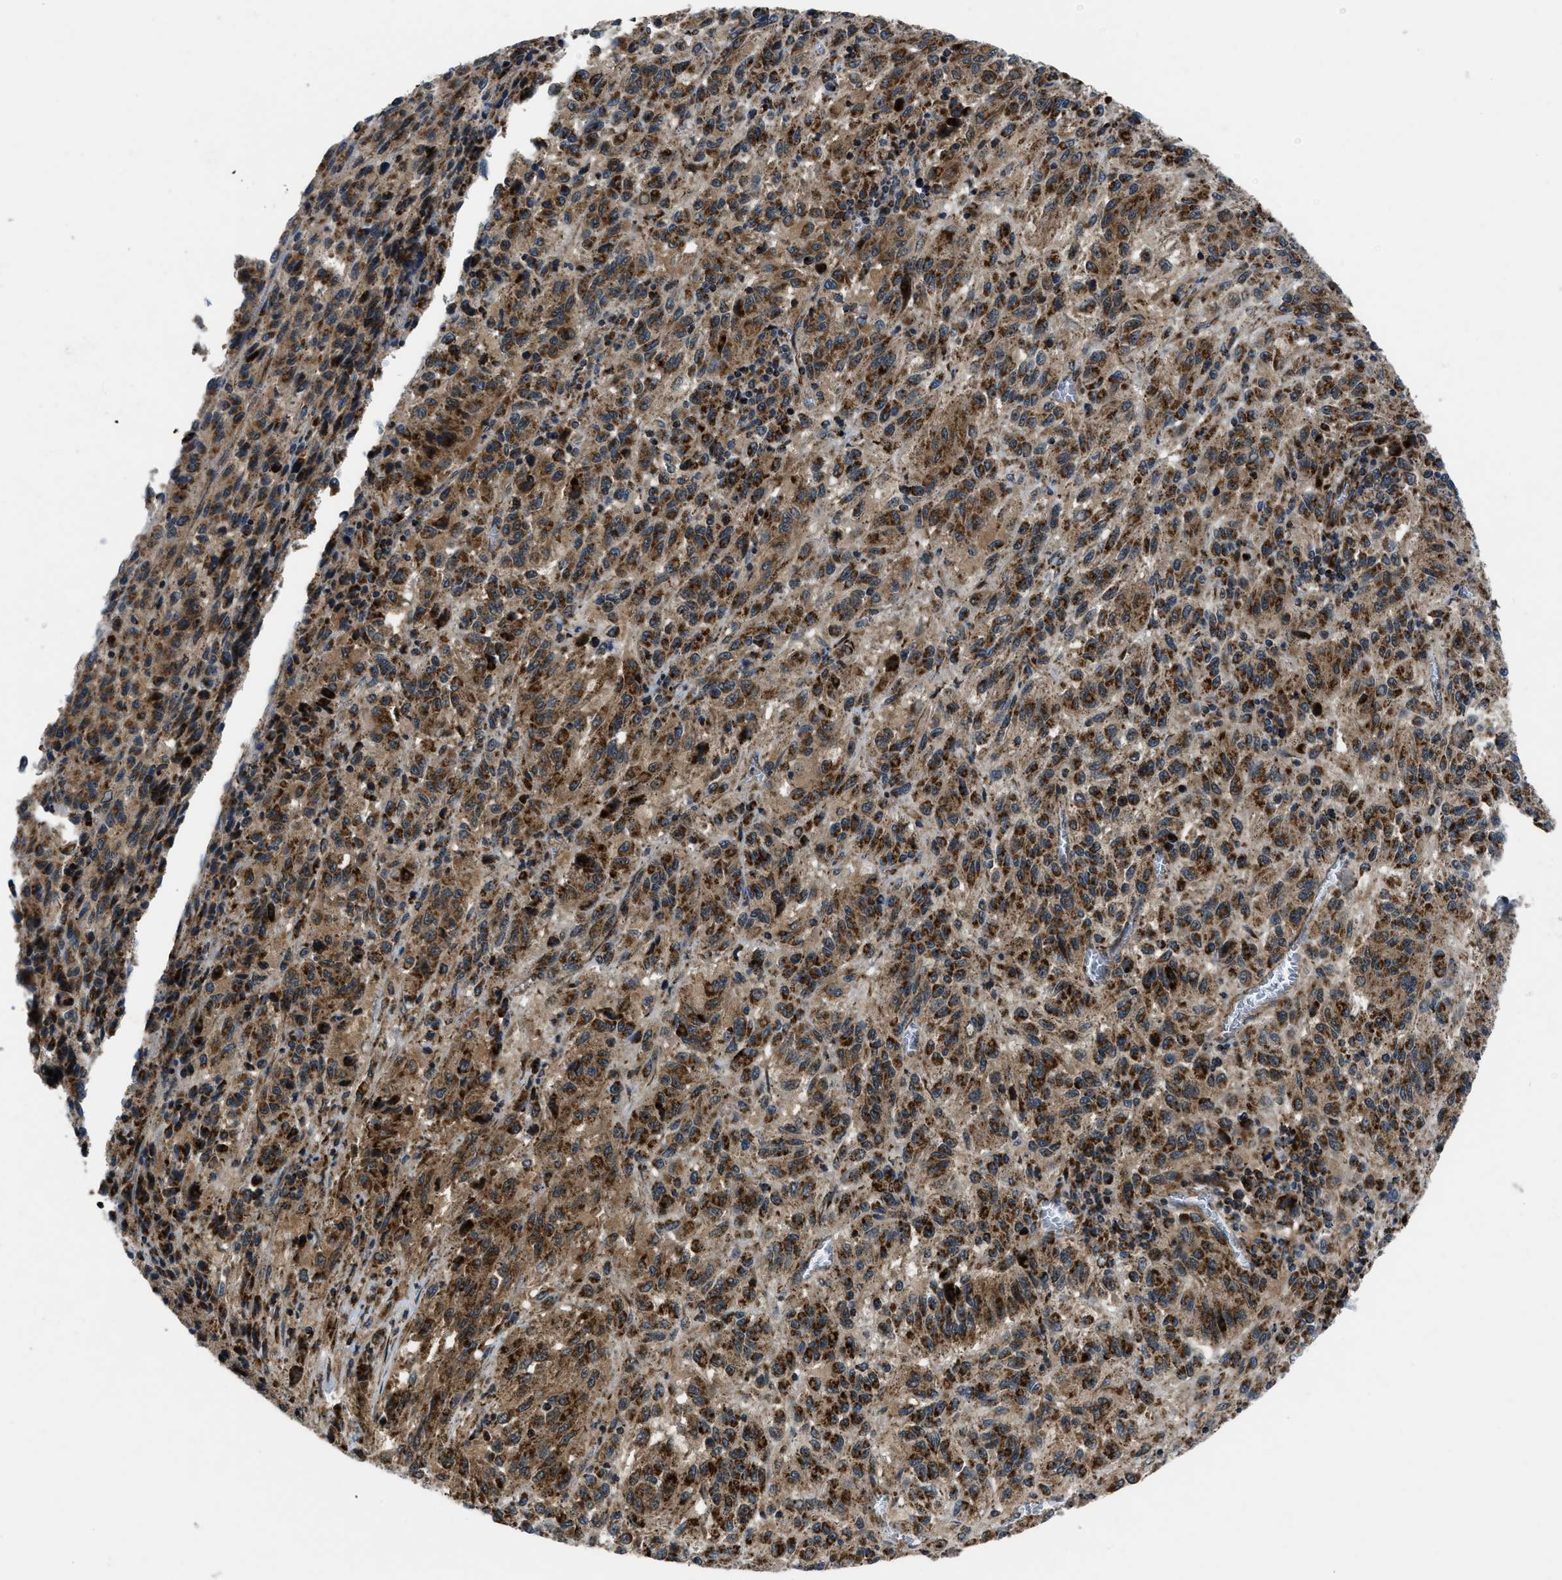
{"staining": {"intensity": "strong", "quantity": ">75%", "location": "cytoplasmic/membranous"}, "tissue": "melanoma", "cell_type": "Tumor cells", "image_type": "cancer", "snomed": [{"axis": "morphology", "description": "Malignant melanoma, Metastatic site"}, {"axis": "topography", "description": "Lung"}], "caption": "DAB immunohistochemical staining of melanoma reveals strong cytoplasmic/membranous protein expression in approximately >75% of tumor cells.", "gene": "GSDME", "patient": {"sex": "male", "age": 64}}